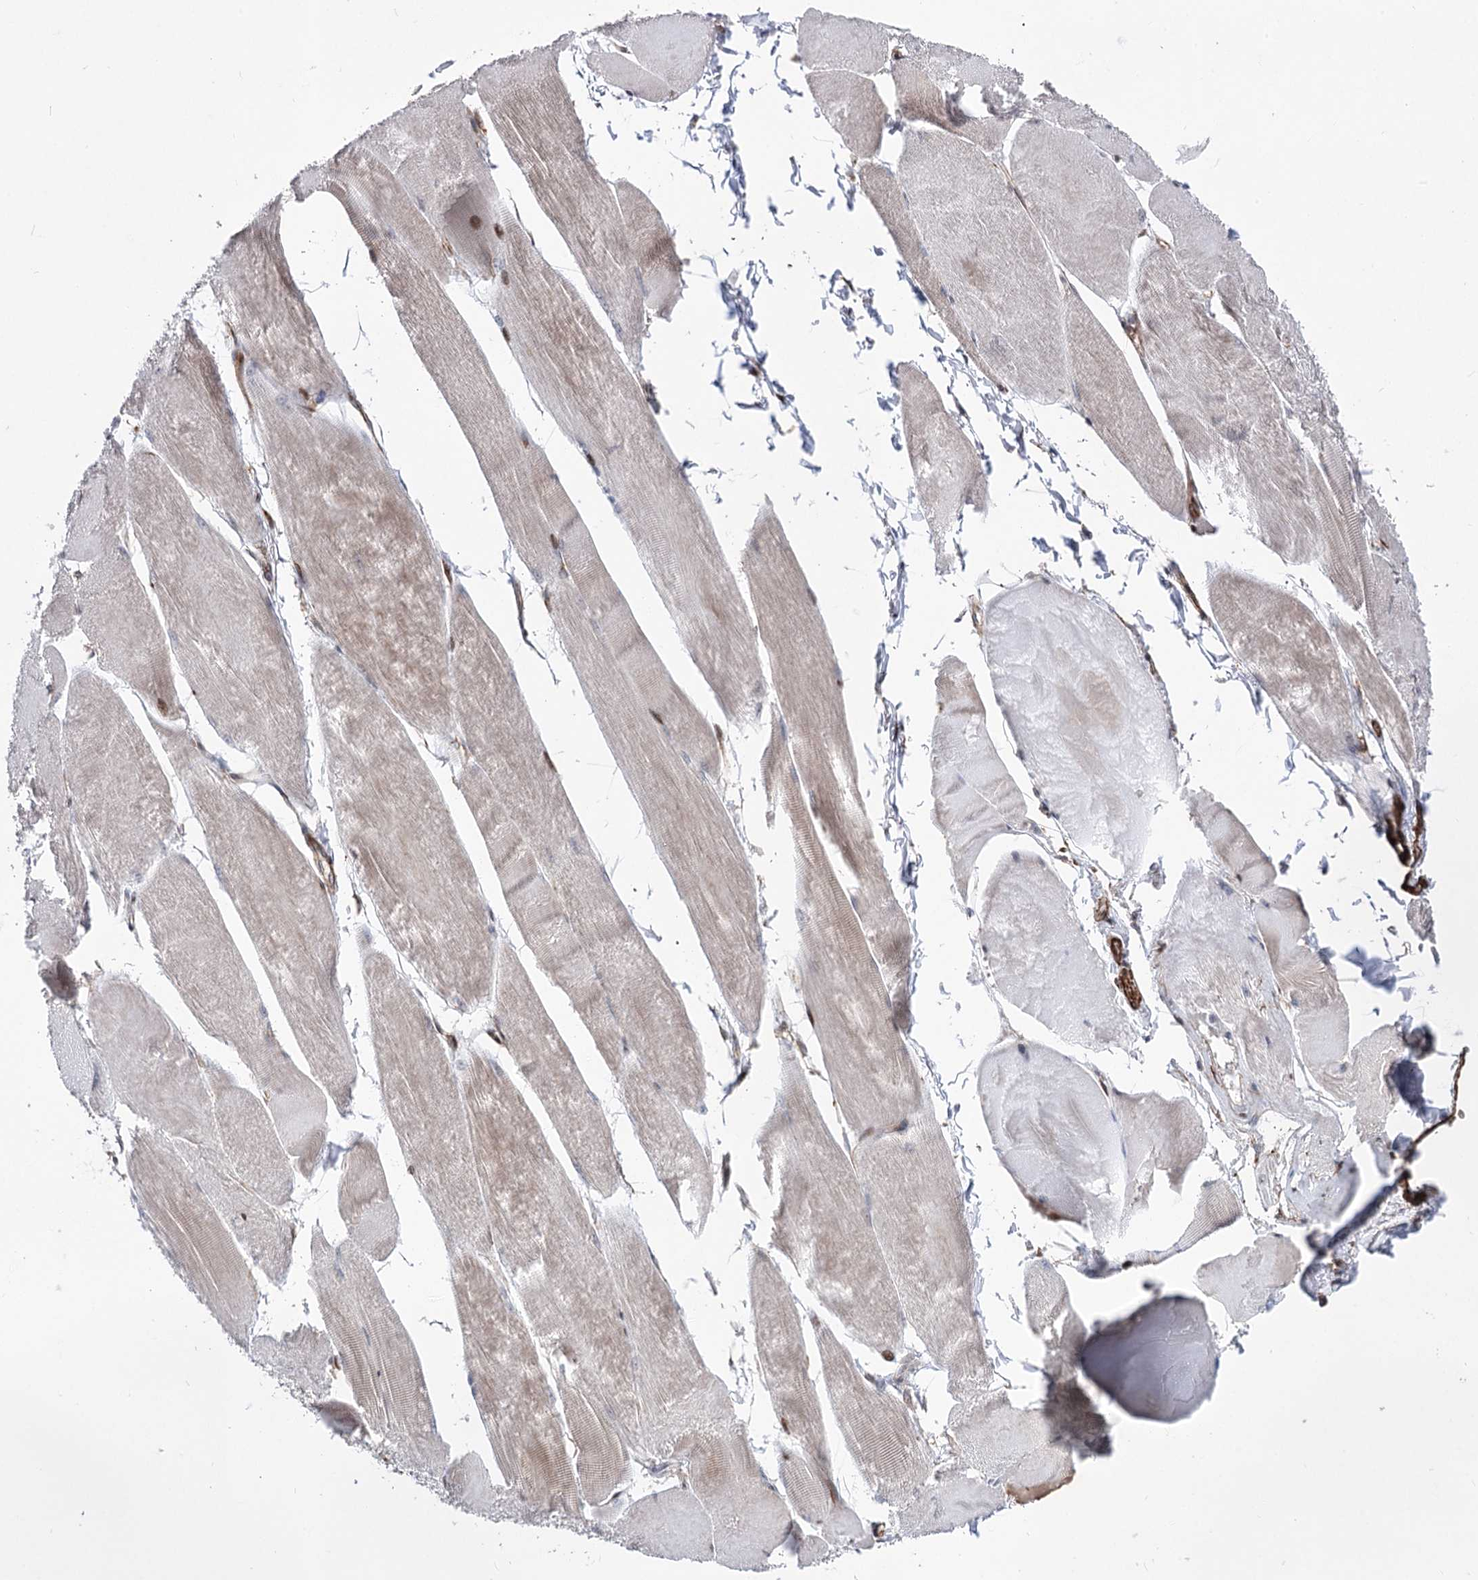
{"staining": {"intensity": "moderate", "quantity": "25%-75%", "location": "cytoplasmic/membranous"}, "tissue": "skeletal muscle", "cell_type": "Myocytes", "image_type": "normal", "snomed": [{"axis": "morphology", "description": "Normal tissue, NOS"}, {"axis": "morphology", "description": "Basal cell carcinoma"}, {"axis": "topography", "description": "Skeletal muscle"}], "caption": "Normal skeletal muscle displays moderate cytoplasmic/membranous staining in approximately 25%-75% of myocytes.", "gene": "ARHGAP20", "patient": {"sex": "female", "age": 64}}